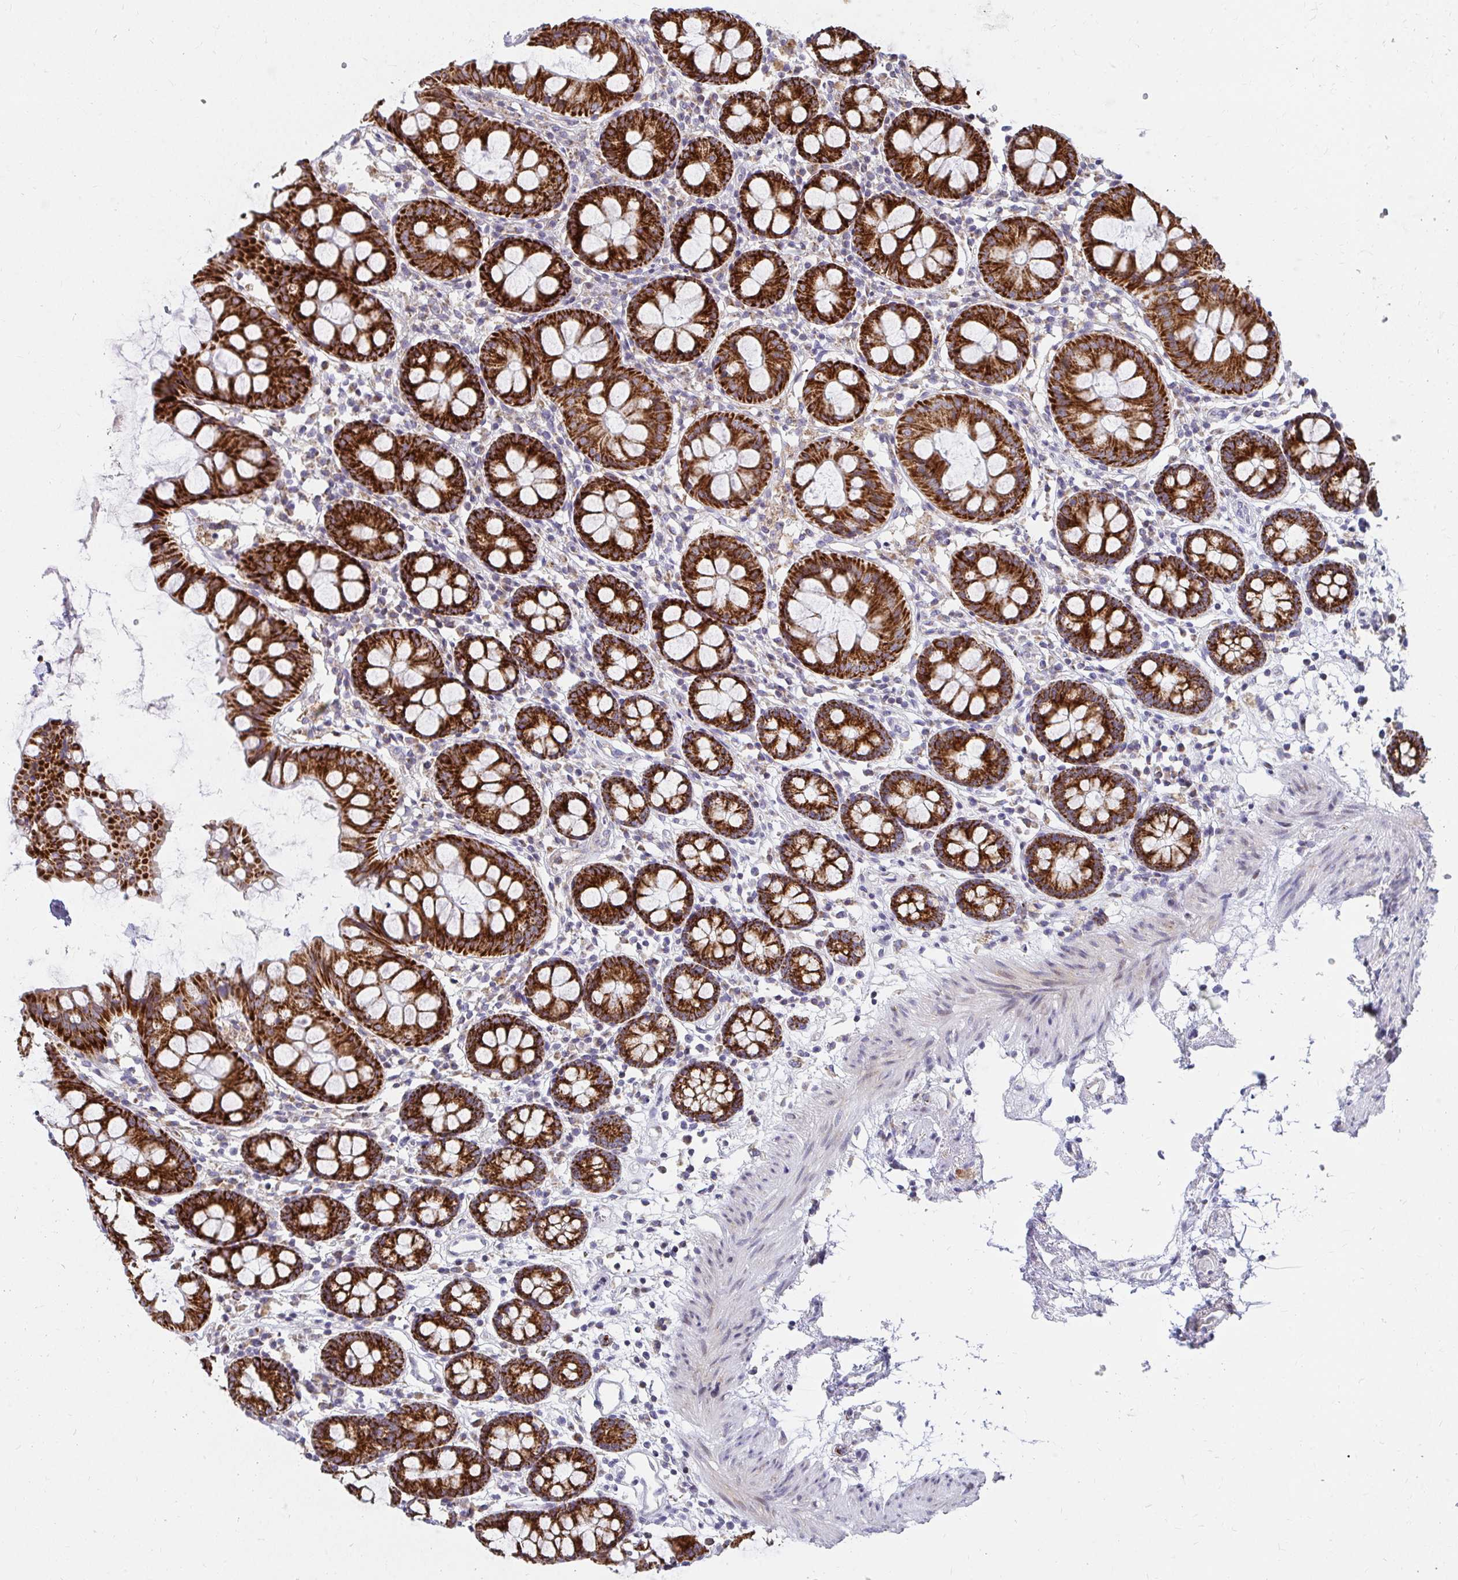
{"staining": {"intensity": "moderate", "quantity": "<25%", "location": "cytoplasmic/membranous"}, "tissue": "colon", "cell_type": "Endothelial cells", "image_type": "normal", "snomed": [{"axis": "morphology", "description": "Normal tissue, NOS"}, {"axis": "topography", "description": "Colon"}], "caption": "Immunohistochemistry of normal human colon exhibits low levels of moderate cytoplasmic/membranous staining in approximately <25% of endothelial cells. Immunohistochemistry stains the protein in brown and the nuclei are stained blue.", "gene": "EXOC5", "patient": {"sex": "female", "age": 84}}